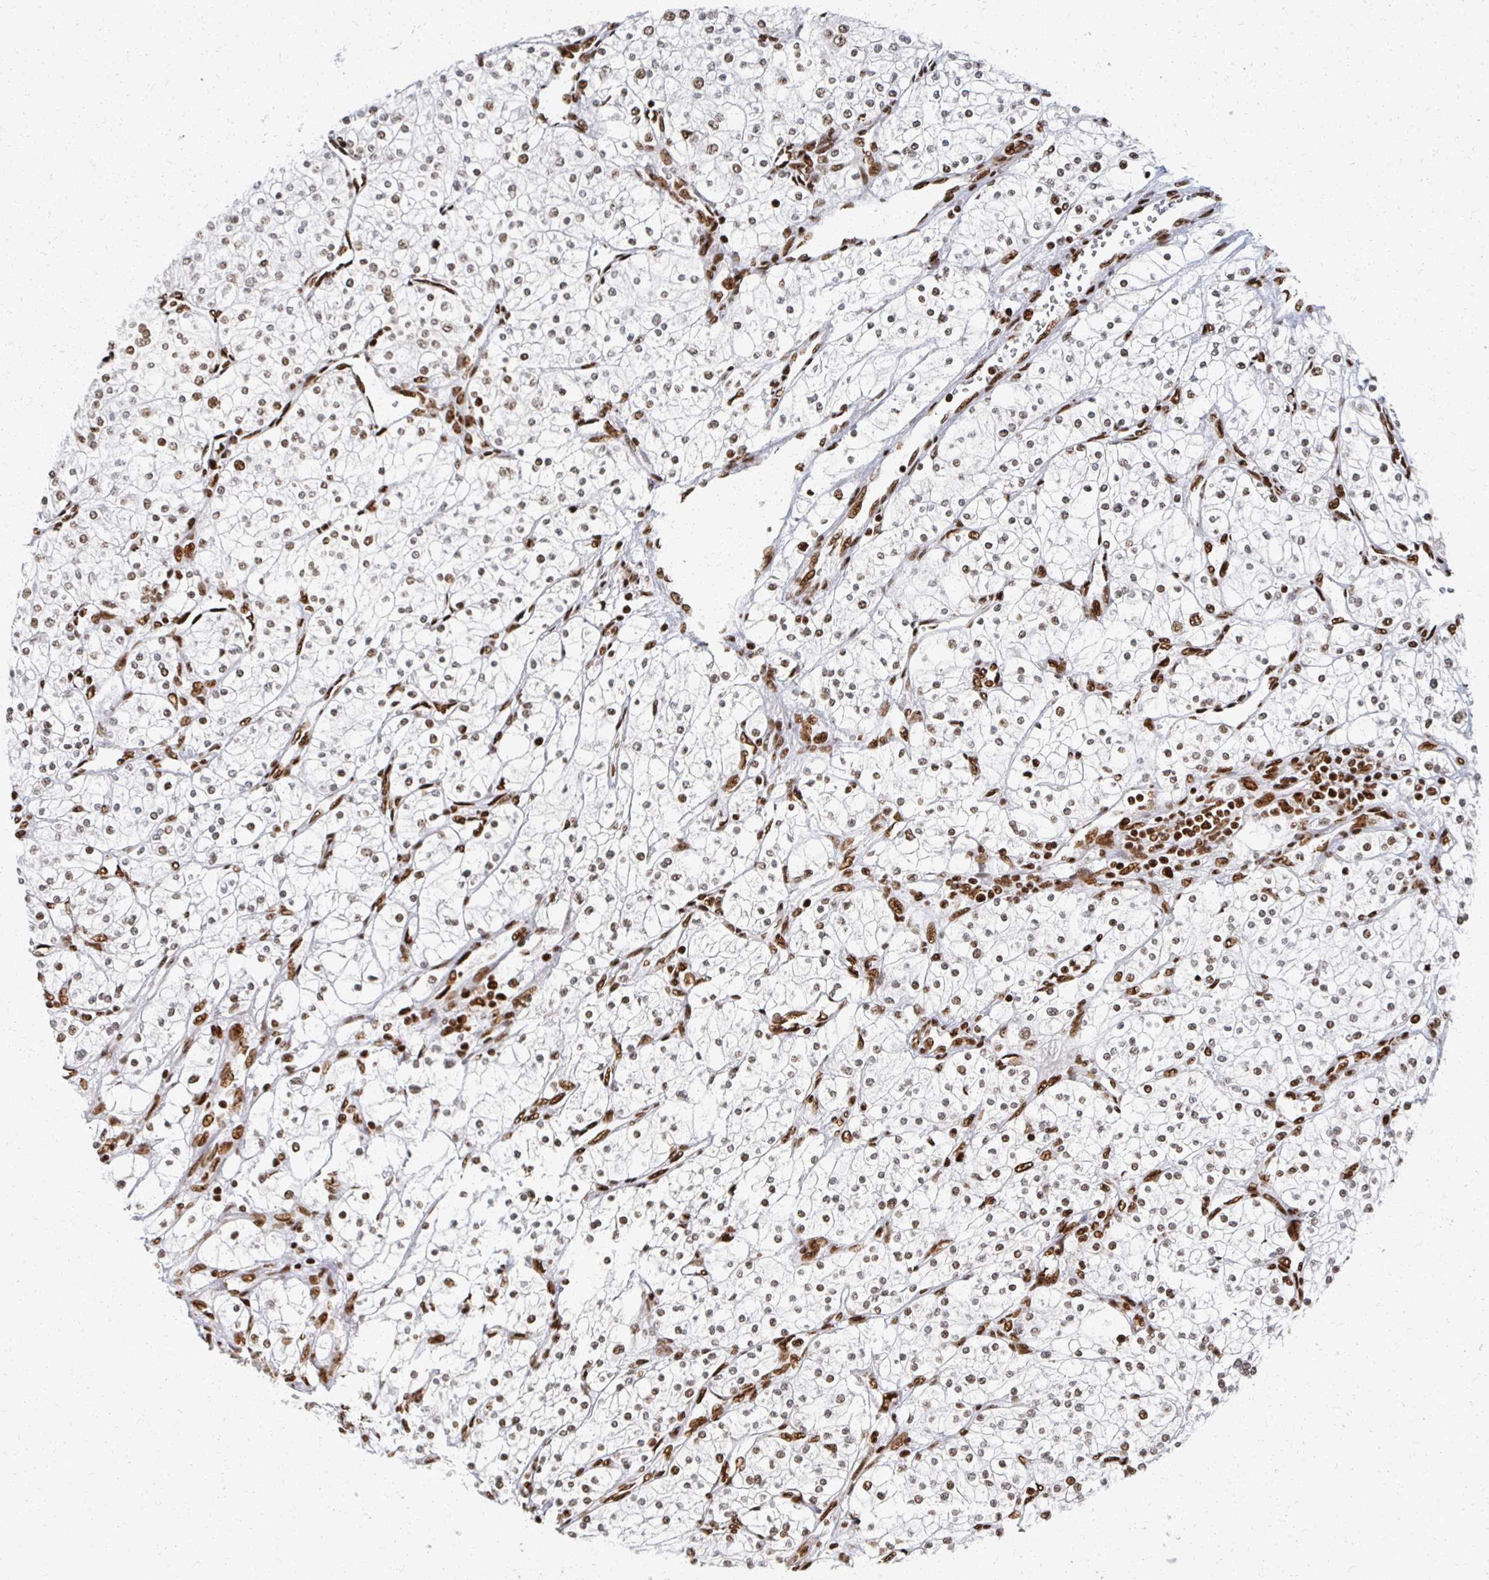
{"staining": {"intensity": "moderate", "quantity": ">75%", "location": "nuclear"}, "tissue": "renal cancer", "cell_type": "Tumor cells", "image_type": "cancer", "snomed": [{"axis": "morphology", "description": "Adenocarcinoma, NOS"}, {"axis": "topography", "description": "Kidney"}], "caption": "A brown stain labels moderate nuclear positivity of a protein in human adenocarcinoma (renal) tumor cells. (Stains: DAB in brown, nuclei in blue, Microscopy: brightfield microscopy at high magnification).", "gene": "RBBP7", "patient": {"sex": "male", "age": 80}}